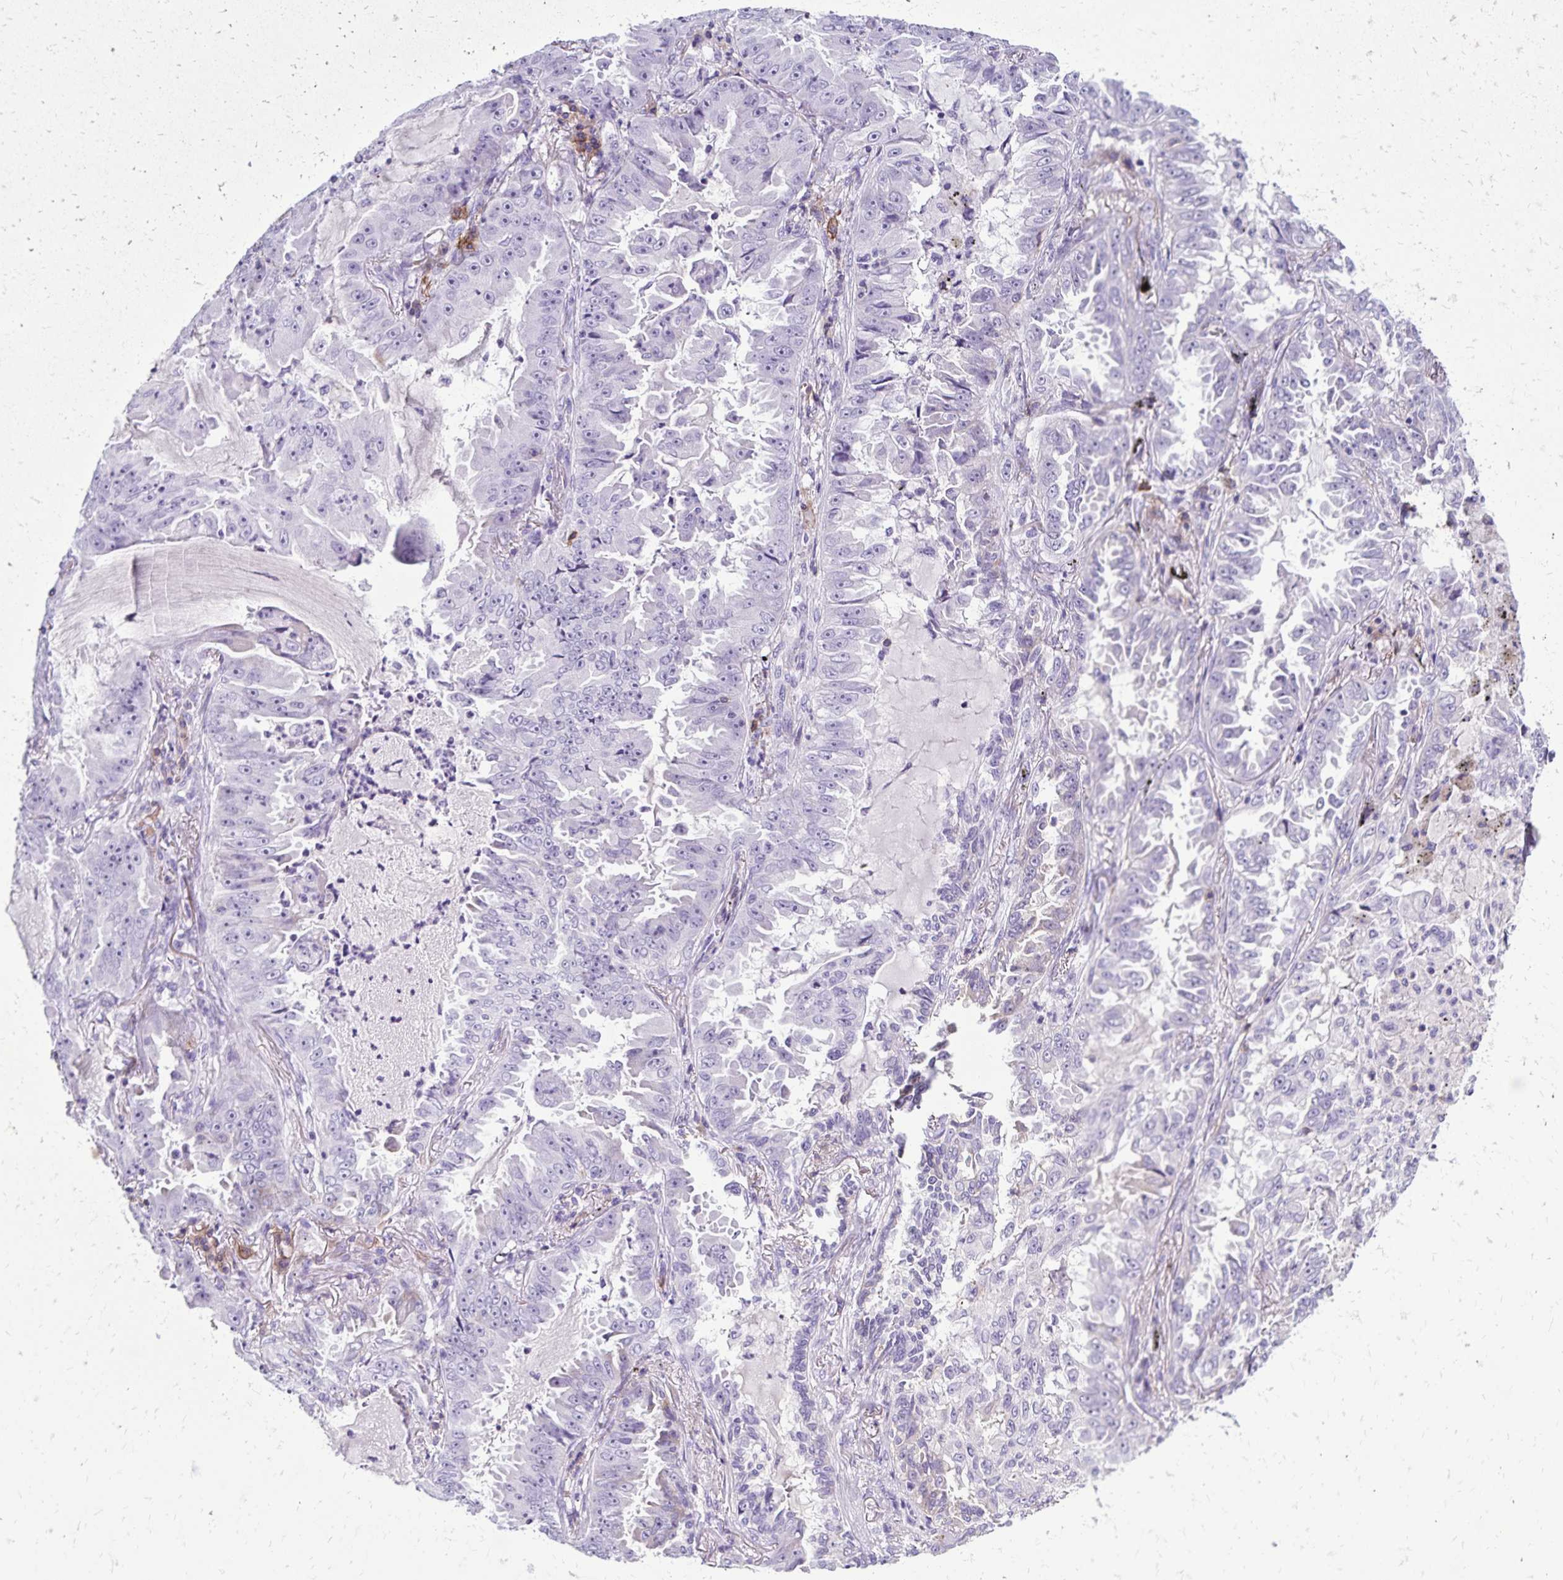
{"staining": {"intensity": "negative", "quantity": "none", "location": "none"}, "tissue": "lung cancer", "cell_type": "Tumor cells", "image_type": "cancer", "snomed": [{"axis": "morphology", "description": "Adenocarcinoma, NOS"}, {"axis": "topography", "description": "Lung"}], "caption": "DAB immunohistochemical staining of lung cancer displays no significant positivity in tumor cells.", "gene": "CD27", "patient": {"sex": "female", "age": 52}}